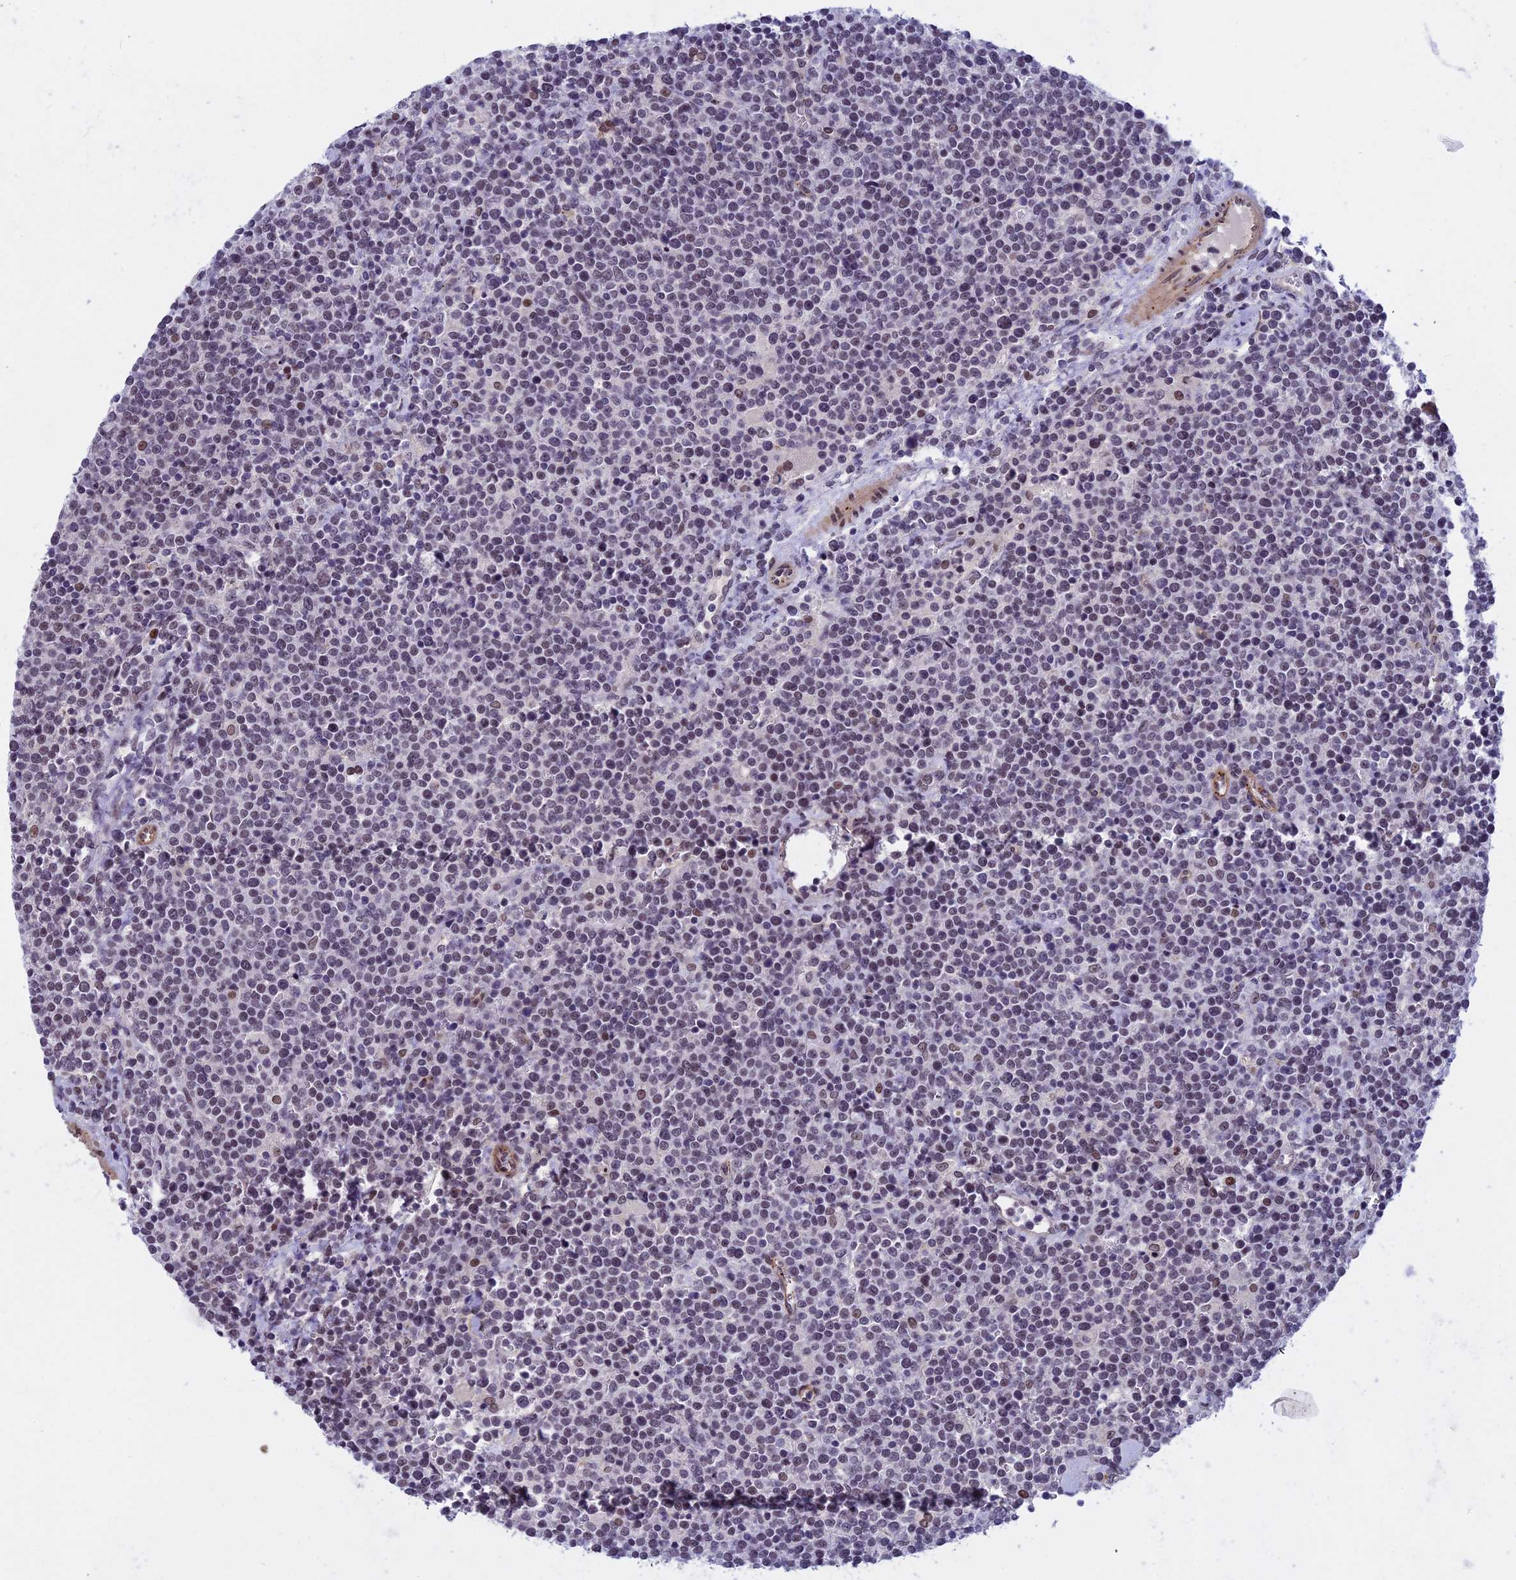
{"staining": {"intensity": "weak", "quantity": "25%-75%", "location": "nuclear"}, "tissue": "lymphoma", "cell_type": "Tumor cells", "image_type": "cancer", "snomed": [{"axis": "morphology", "description": "Malignant lymphoma, non-Hodgkin's type, High grade"}, {"axis": "topography", "description": "Lymph node"}], "caption": "Immunohistochemical staining of malignant lymphoma, non-Hodgkin's type (high-grade) demonstrates low levels of weak nuclear protein staining in approximately 25%-75% of tumor cells.", "gene": "NIPBL", "patient": {"sex": "male", "age": 61}}